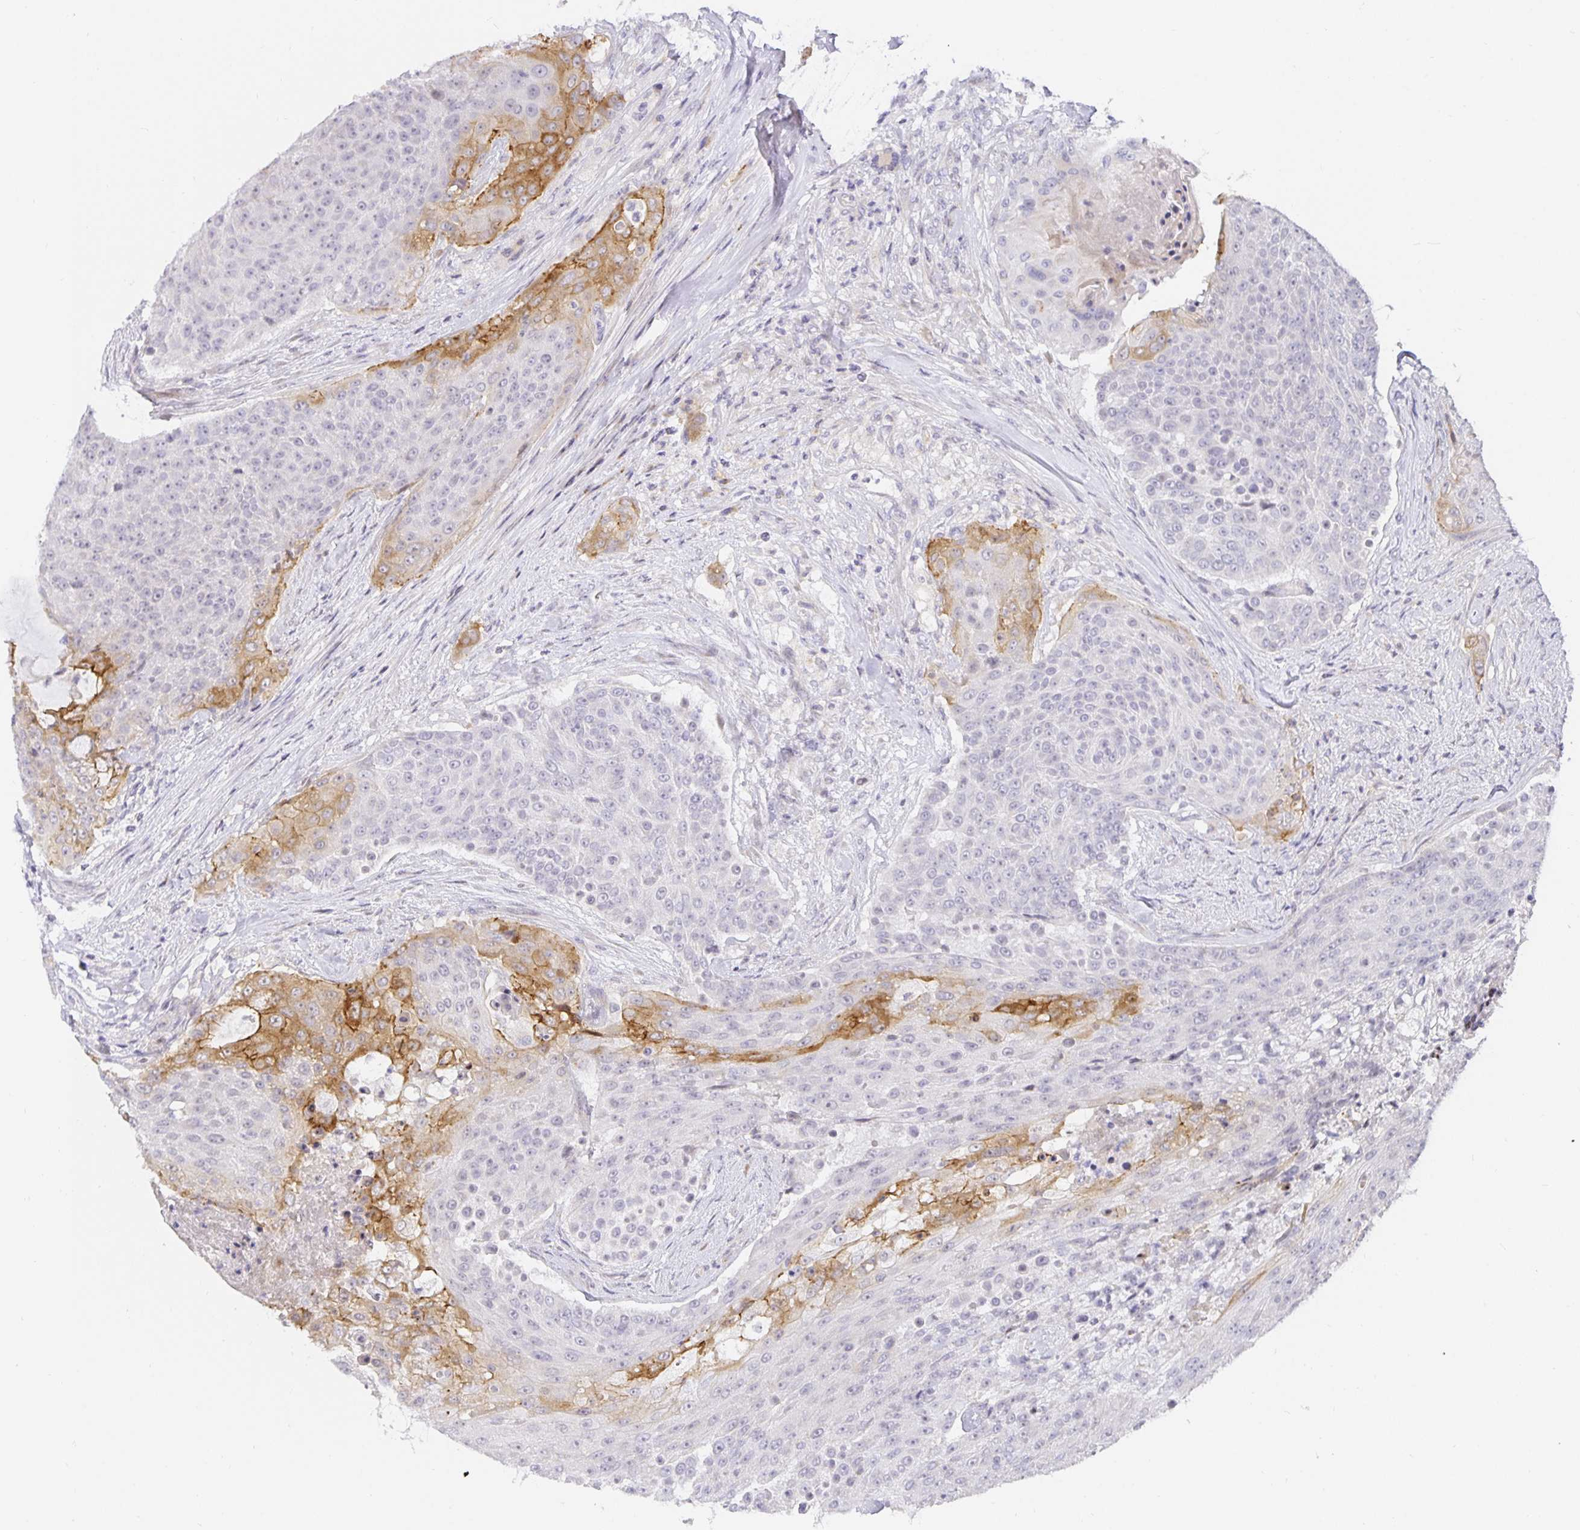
{"staining": {"intensity": "moderate", "quantity": "<25%", "location": "cytoplasmic/membranous"}, "tissue": "urothelial cancer", "cell_type": "Tumor cells", "image_type": "cancer", "snomed": [{"axis": "morphology", "description": "Urothelial carcinoma, High grade"}, {"axis": "topography", "description": "Urinary bladder"}], "caption": "Immunohistochemical staining of urothelial carcinoma (high-grade) exhibits moderate cytoplasmic/membranous protein positivity in about <25% of tumor cells.", "gene": "TJP3", "patient": {"sex": "female", "age": 63}}